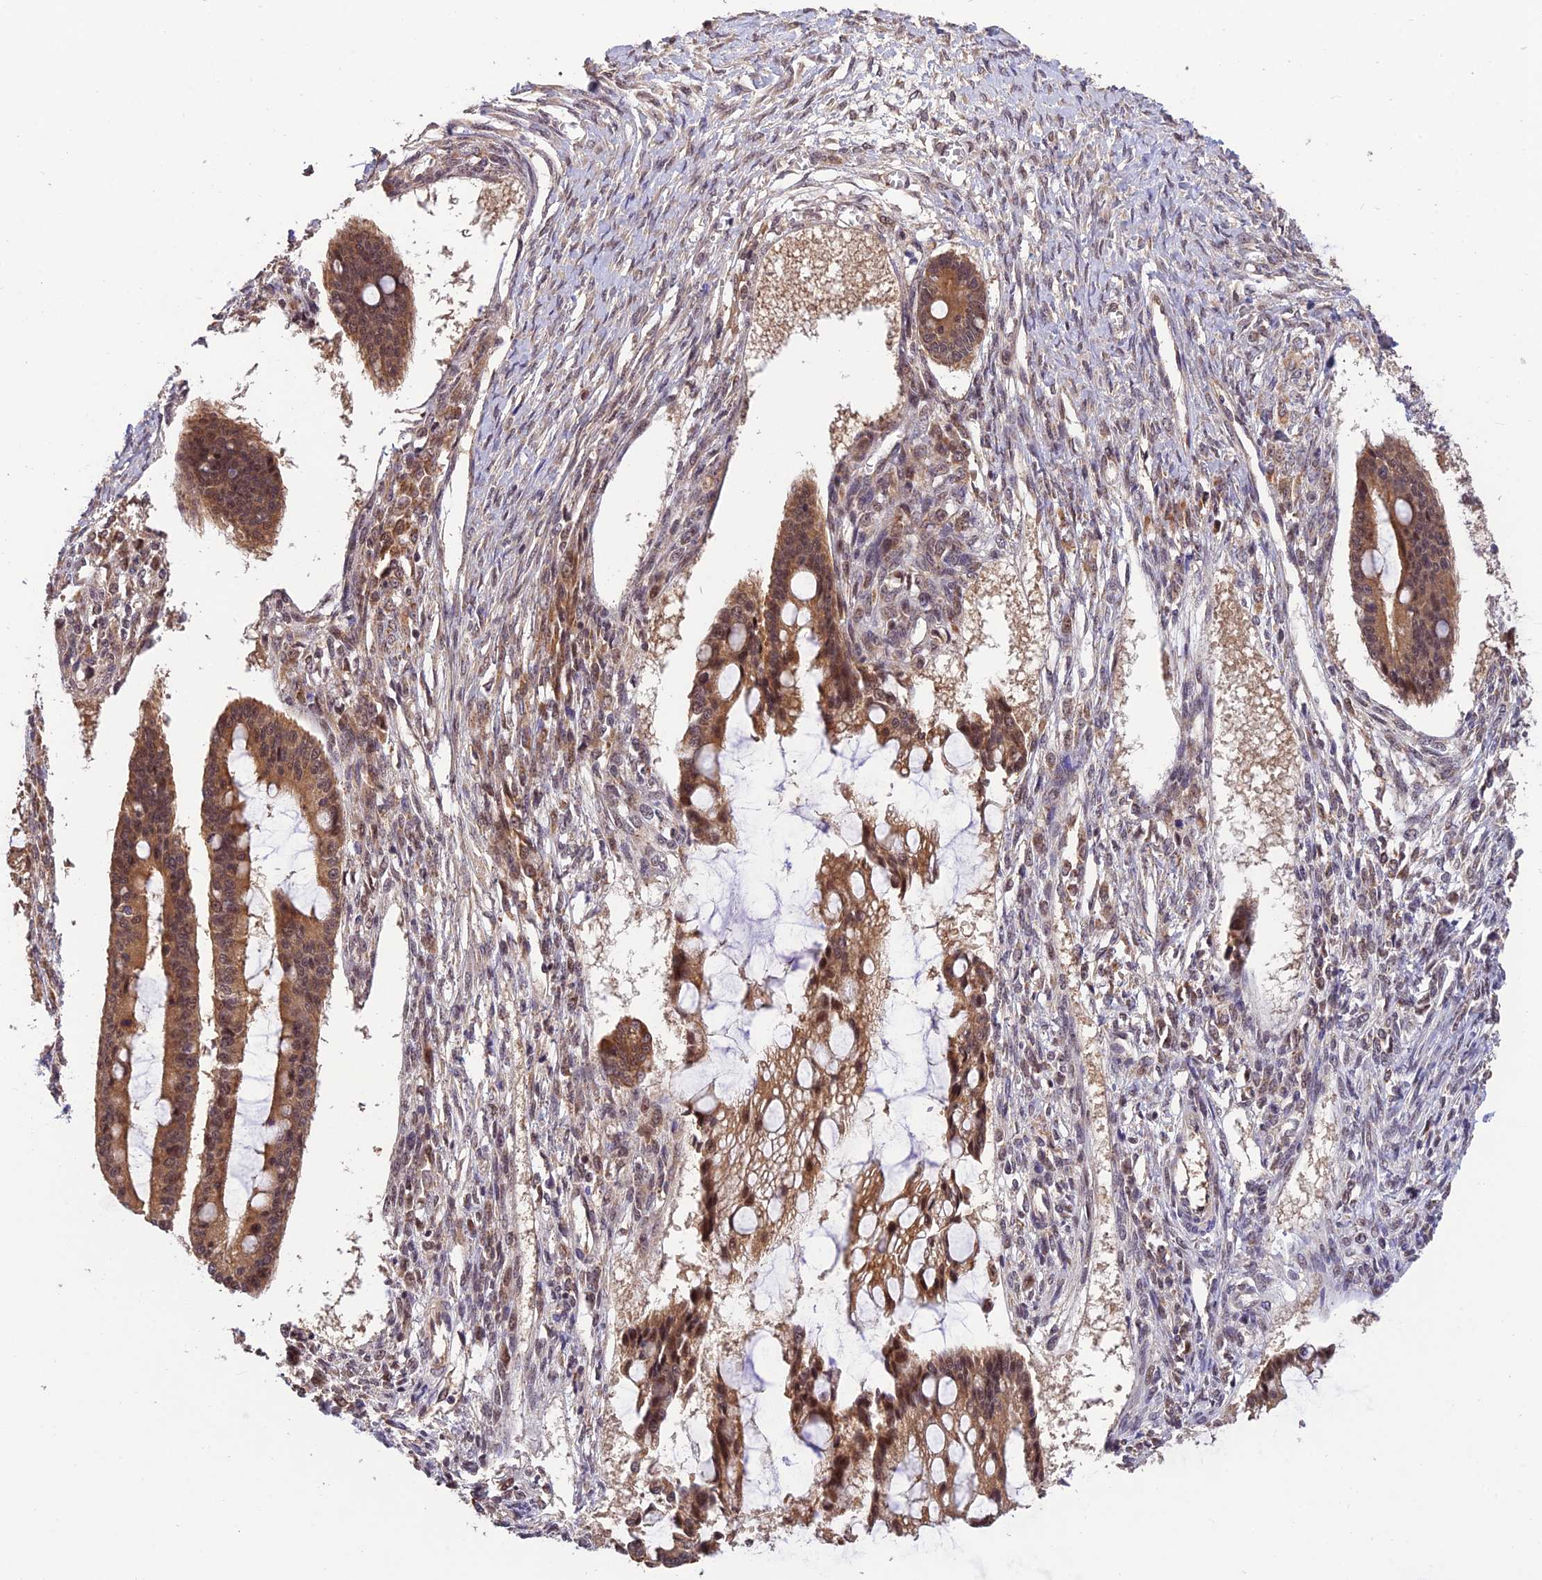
{"staining": {"intensity": "strong", "quantity": ">75%", "location": "cytoplasmic/membranous,nuclear"}, "tissue": "ovarian cancer", "cell_type": "Tumor cells", "image_type": "cancer", "snomed": [{"axis": "morphology", "description": "Cystadenocarcinoma, mucinous, NOS"}, {"axis": "topography", "description": "Ovary"}], "caption": "Tumor cells display high levels of strong cytoplasmic/membranous and nuclear positivity in approximately >75% of cells in mucinous cystadenocarcinoma (ovarian). The staining was performed using DAB (3,3'-diaminobenzidine), with brown indicating positive protein expression. Nuclei are stained blue with hematoxylin.", "gene": "MNS1", "patient": {"sex": "female", "age": 73}}